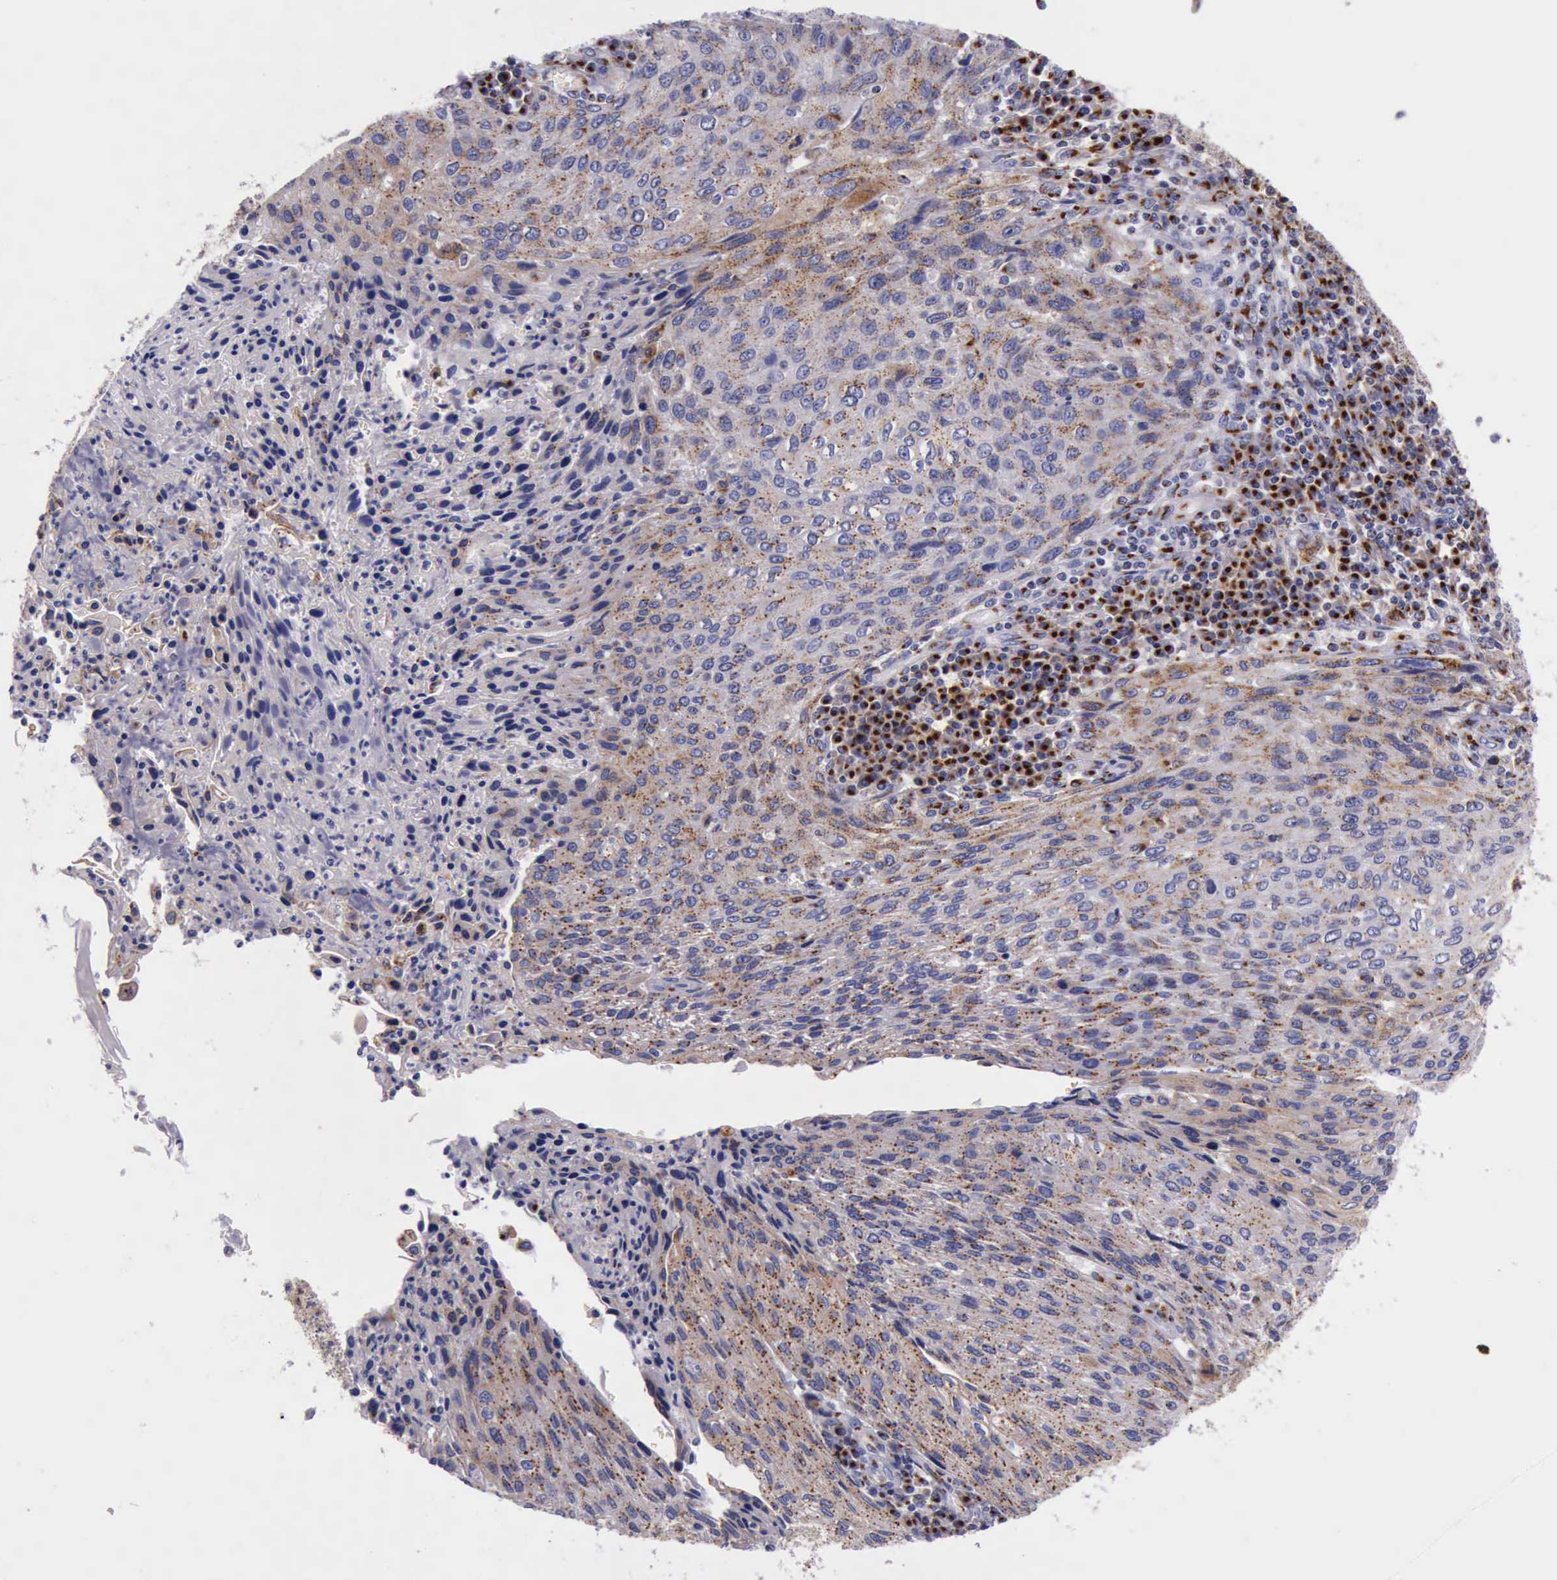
{"staining": {"intensity": "strong", "quantity": ">75%", "location": "cytoplasmic/membranous"}, "tissue": "cervical cancer", "cell_type": "Tumor cells", "image_type": "cancer", "snomed": [{"axis": "morphology", "description": "Squamous cell carcinoma, NOS"}, {"axis": "topography", "description": "Cervix"}], "caption": "Cervical cancer tissue demonstrates strong cytoplasmic/membranous positivity in approximately >75% of tumor cells", "gene": "GOLGA5", "patient": {"sex": "female", "age": 32}}